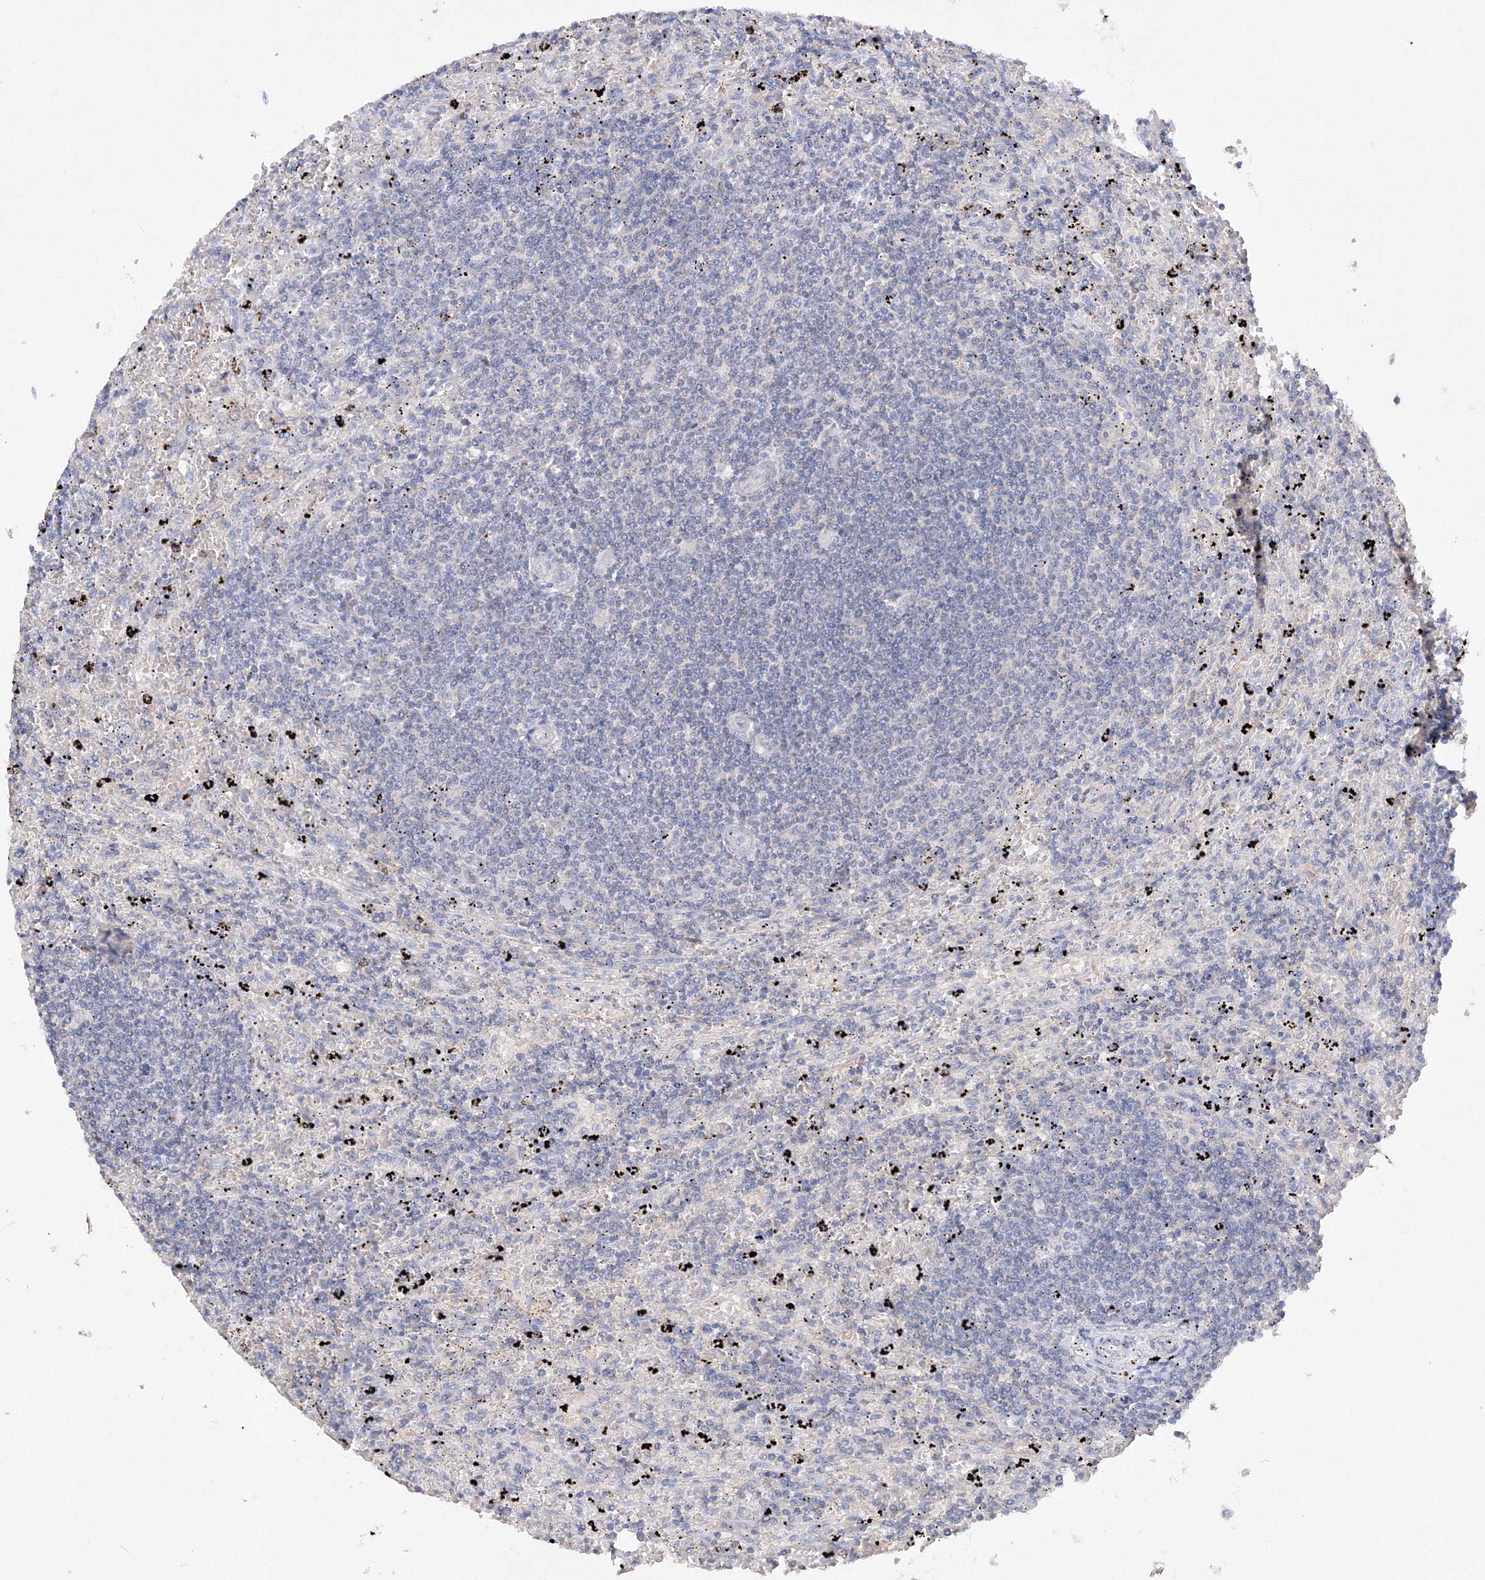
{"staining": {"intensity": "negative", "quantity": "none", "location": "none"}, "tissue": "lymphoma", "cell_type": "Tumor cells", "image_type": "cancer", "snomed": [{"axis": "morphology", "description": "Malignant lymphoma, non-Hodgkin's type, Low grade"}, {"axis": "topography", "description": "Spleen"}], "caption": "This is an immunohistochemistry micrograph of low-grade malignant lymphoma, non-Hodgkin's type. There is no staining in tumor cells.", "gene": "GLS", "patient": {"sex": "male", "age": 76}}